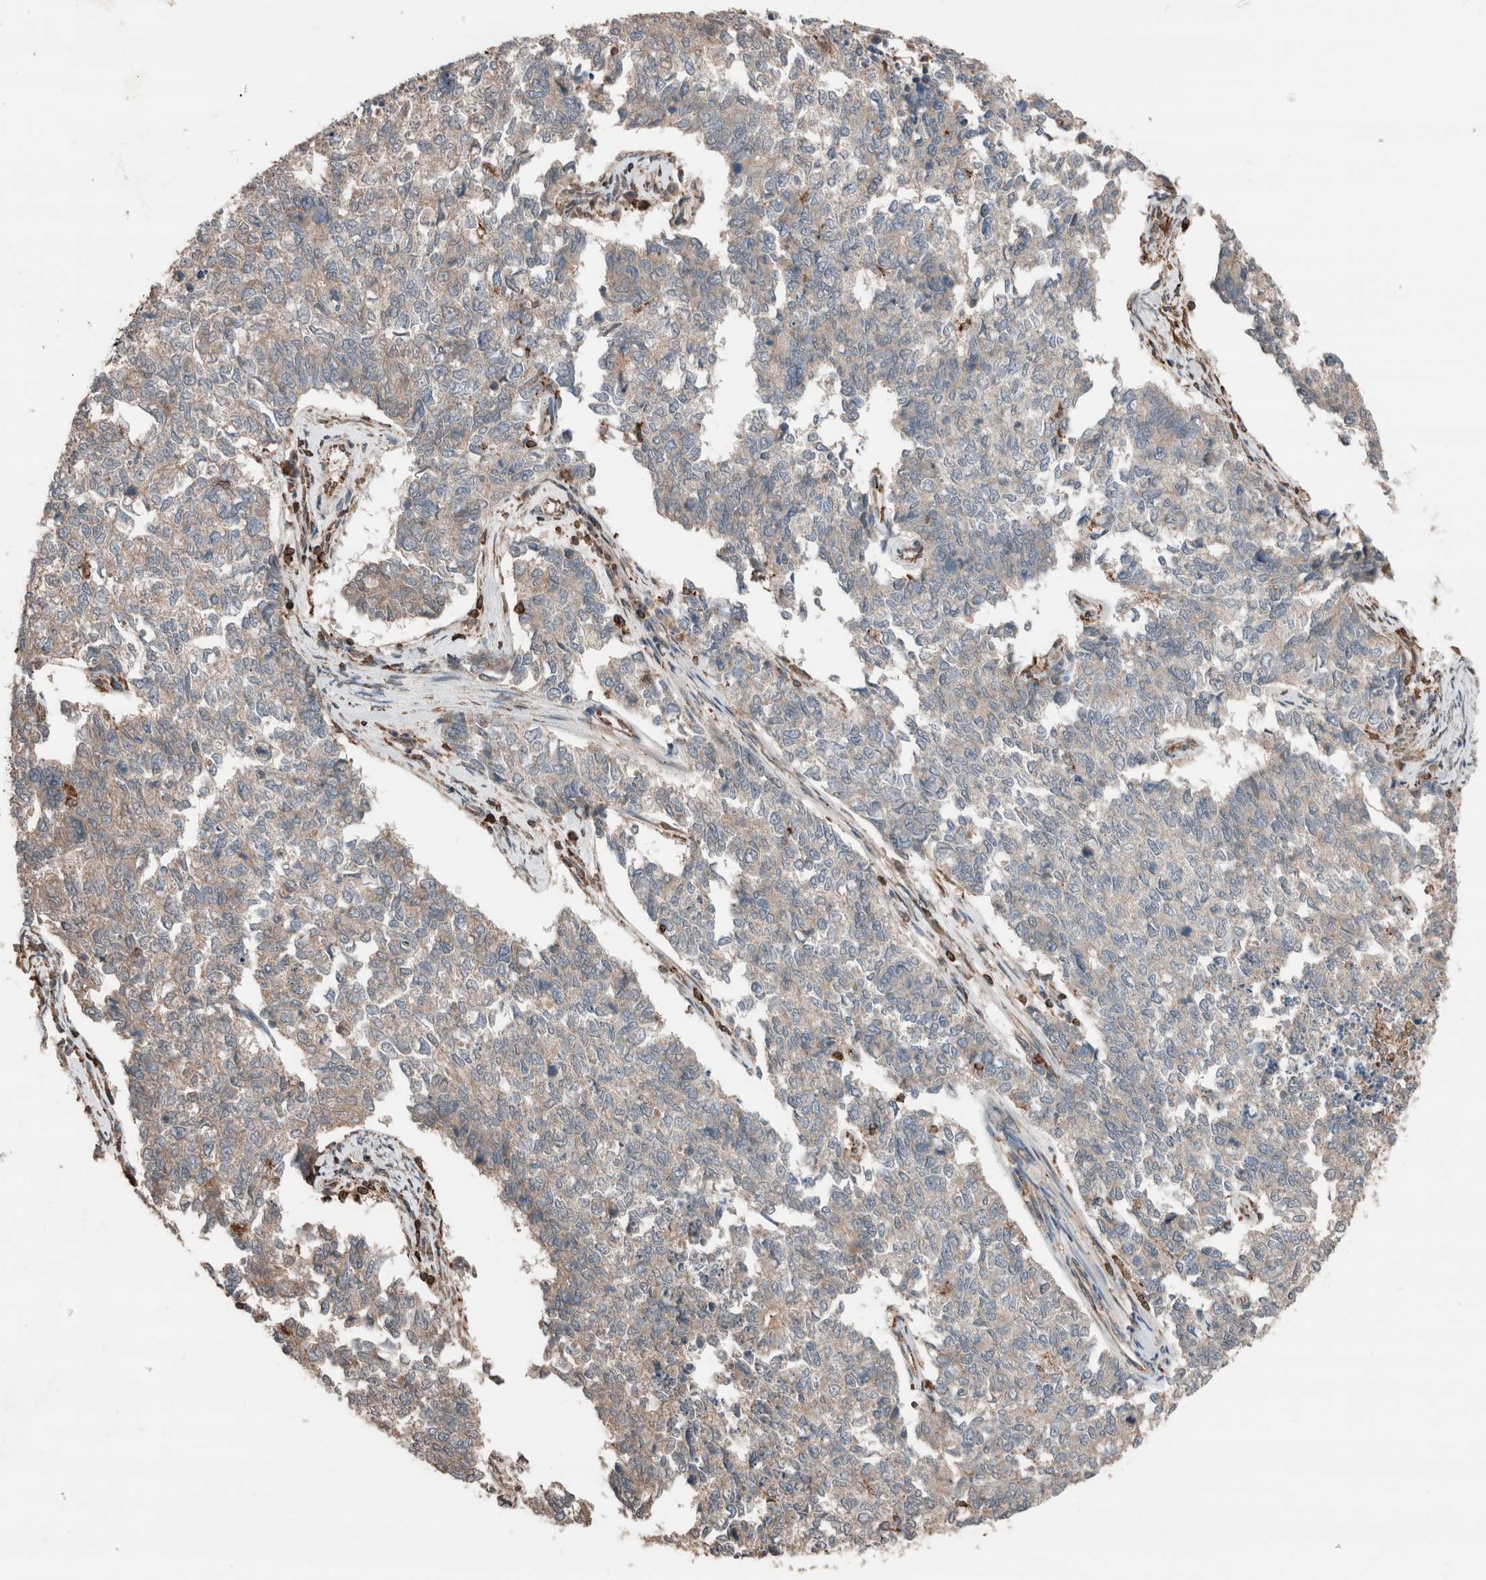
{"staining": {"intensity": "weak", "quantity": "<25%", "location": "cytoplasmic/membranous"}, "tissue": "cervical cancer", "cell_type": "Tumor cells", "image_type": "cancer", "snomed": [{"axis": "morphology", "description": "Squamous cell carcinoma, NOS"}, {"axis": "topography", "description": "Cervix"}], "caption": "Cervical cancer stained for a protein using IHC exhibits no expression tumor cells.", "gene": "ERAP2", "patient": {"sex": "female", "age": 63}}